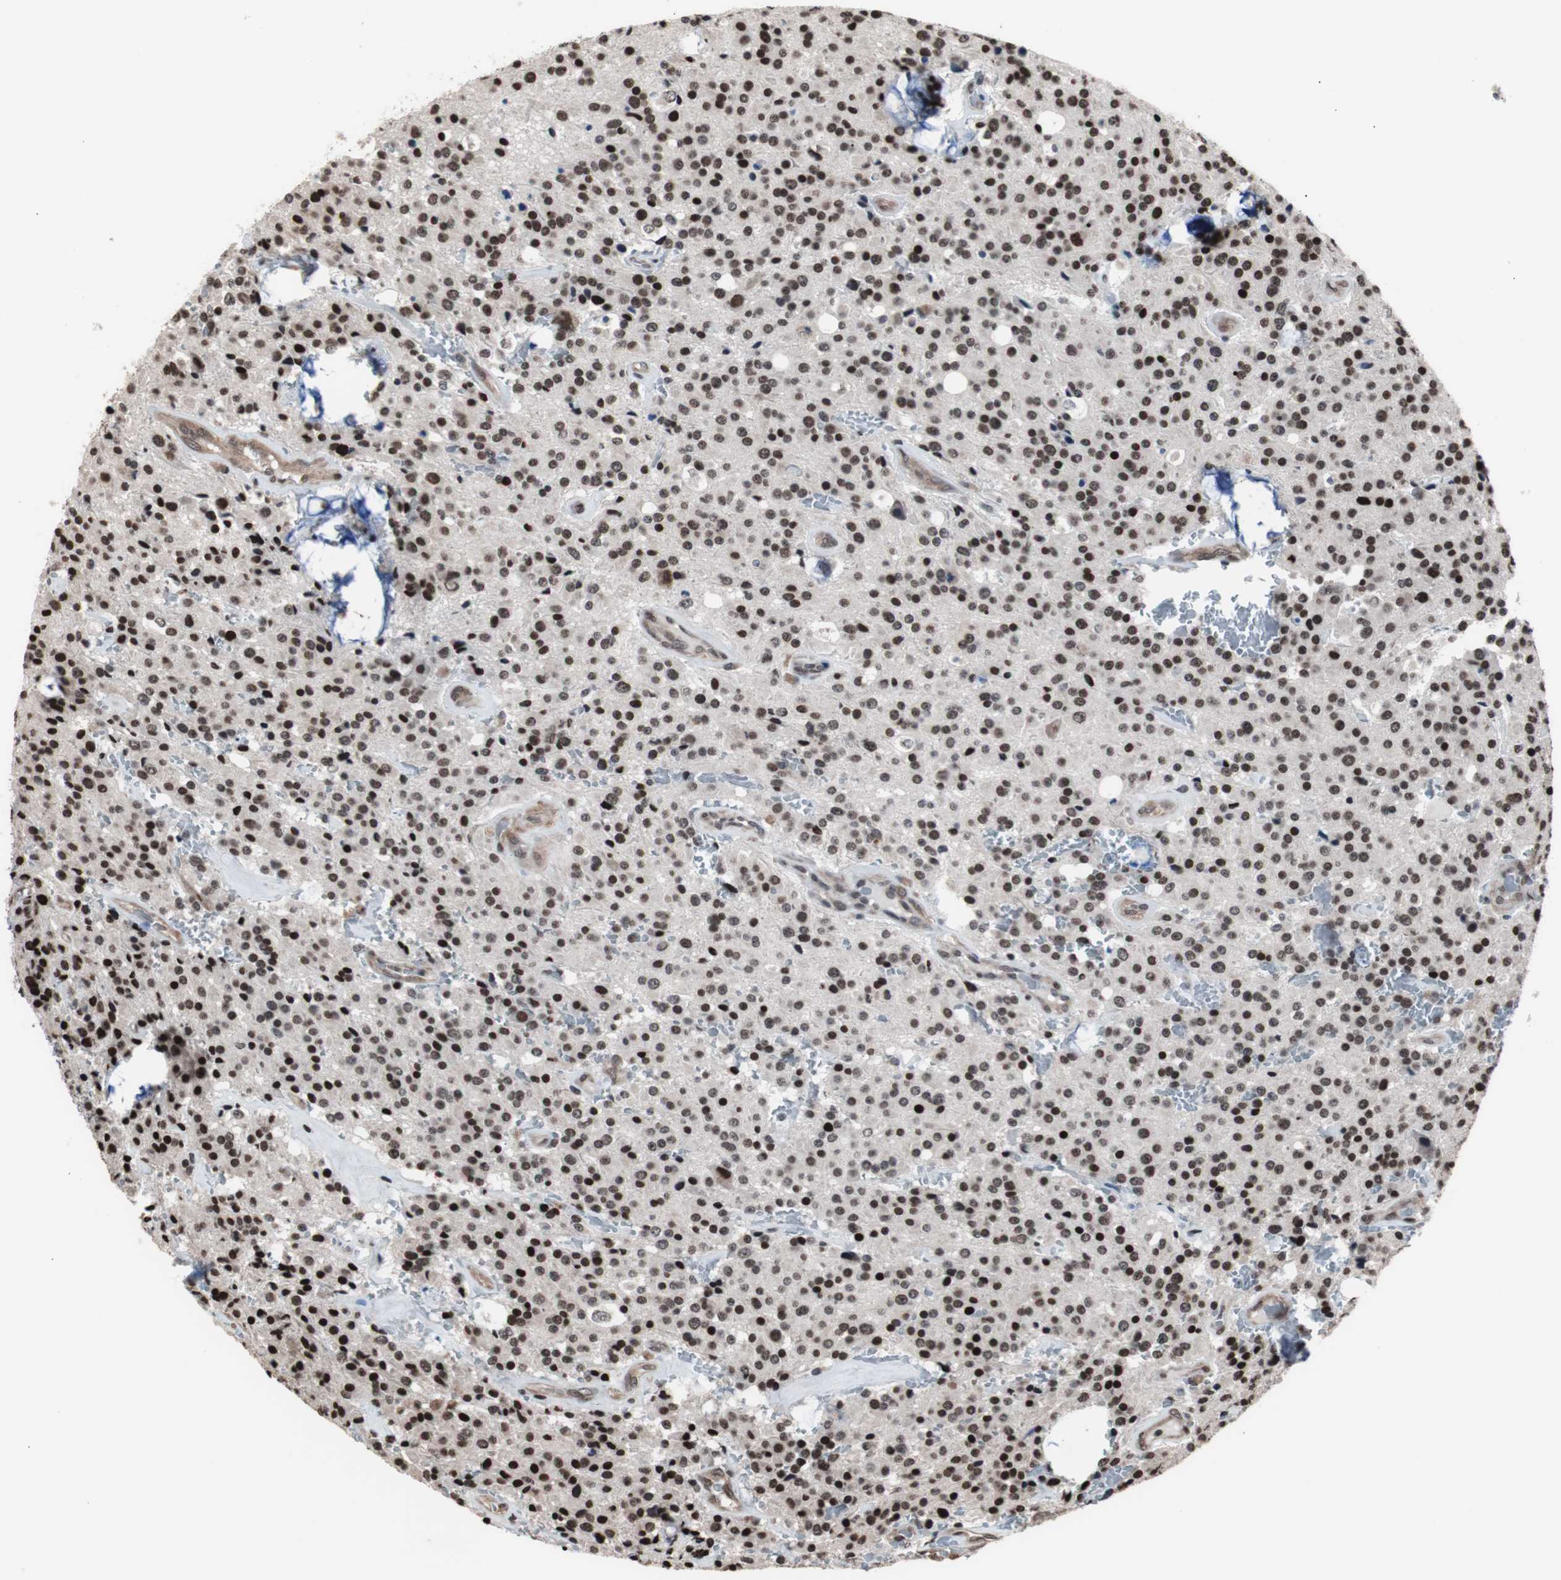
{"staining": {"intensity": "strong", "quantity": ">75%", "location": "nuclear"}, "tissue": "glioma", "cell_type": "Tumor cells", "image_type": "cancer", "snomed": [{"axis": "morphology", "description": "Glioma, malignant, Low grade"}, {"axis": "topography", "description": "Brain"}], "caption": "This photomicrograph shows glioma stained with immunohistochemistry to label a protein in brown. The nuclear of tumor cells show strong positivity for the protein. Nuclei are counter-stained blue.", "gene": "POGZ", "patient": {"sex": "male", "age": 58}}